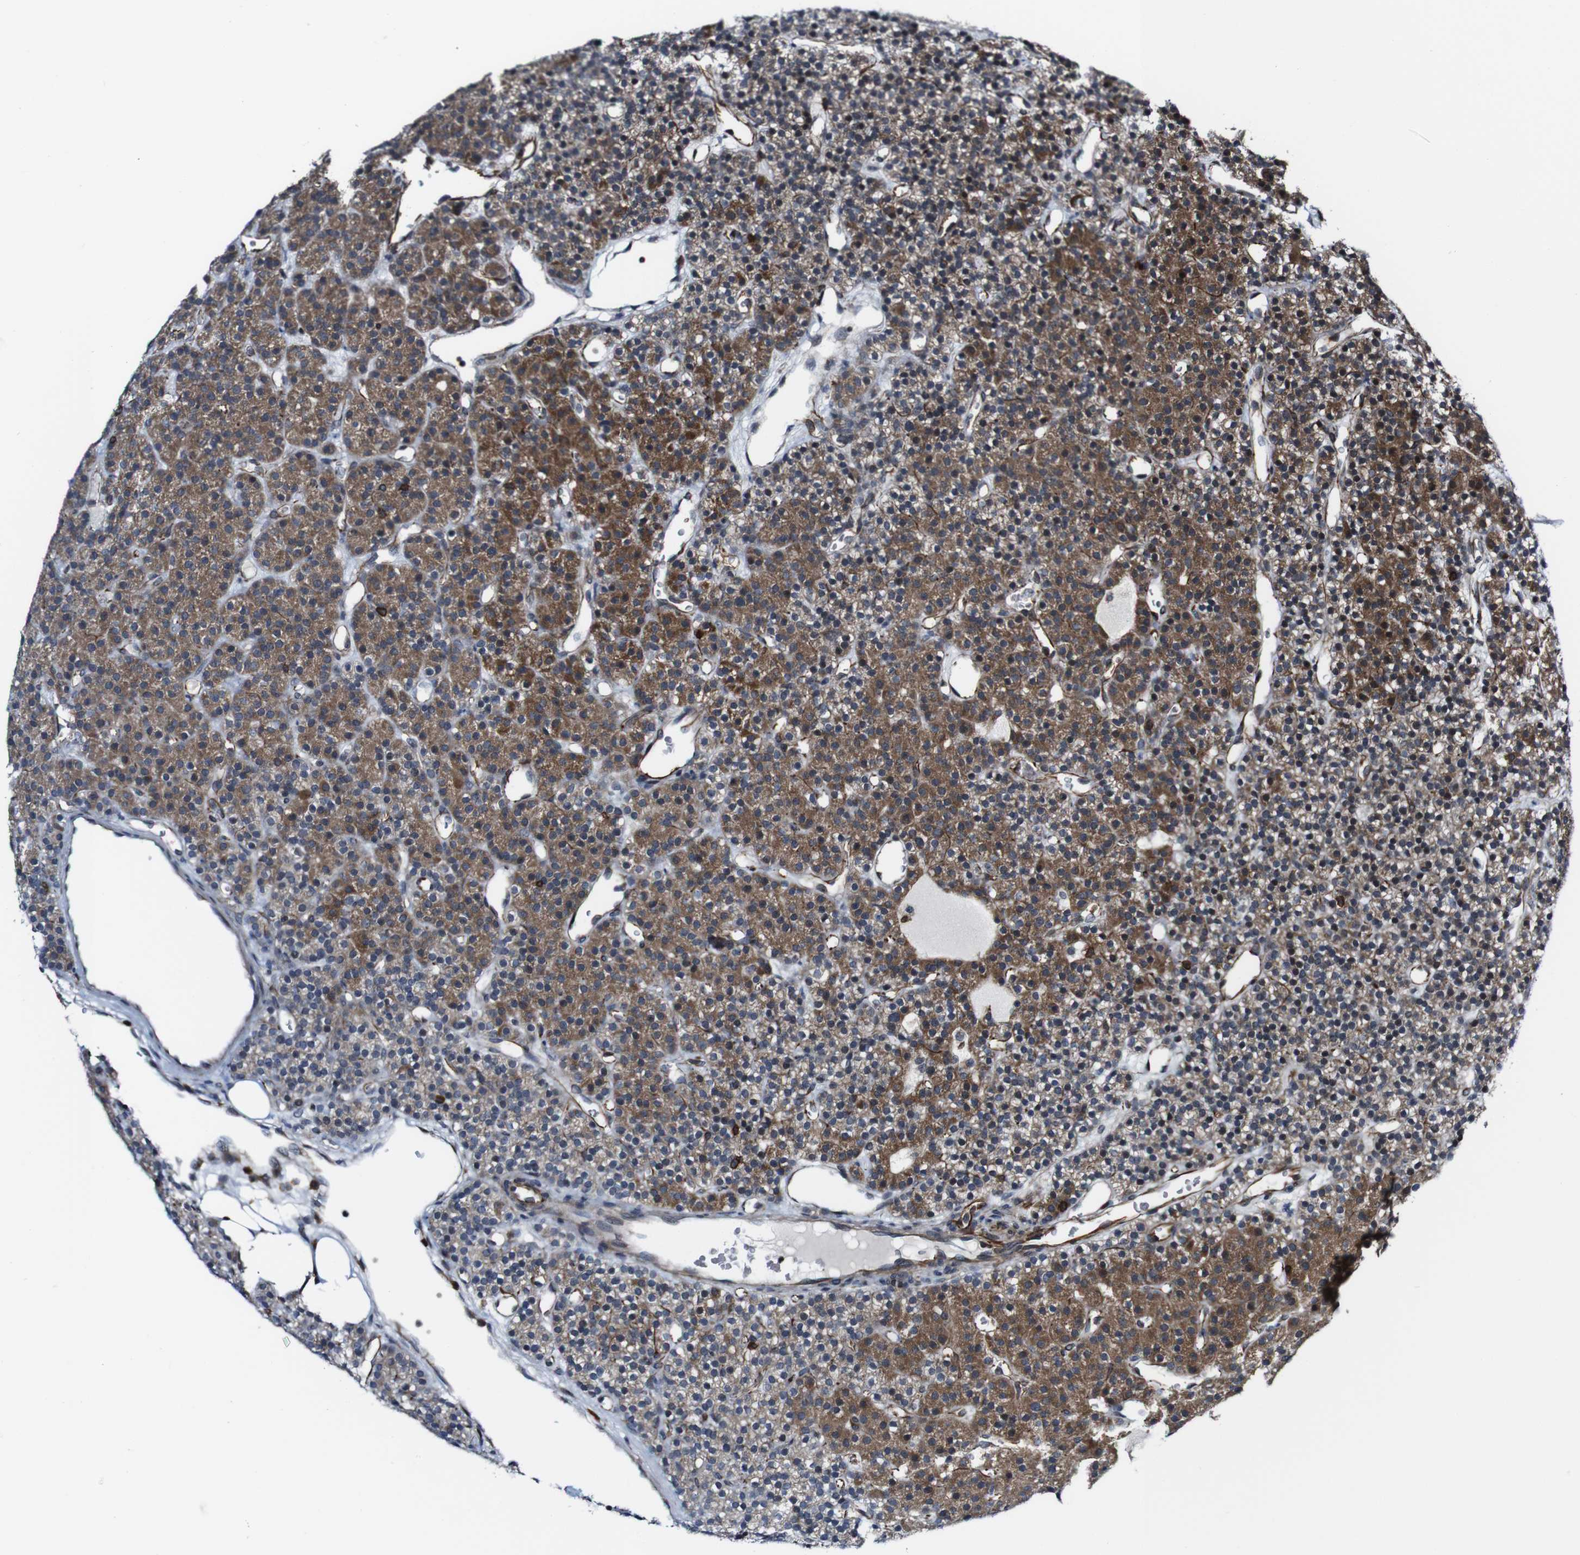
{"staining": {"intensity": "strong", "quantity": ">75%", "location": "cytoplasmic/membranous"}, "tissue": "parathyroid gland", "cell_type": "Glandular cells", "image_type": "normal", "snomed": [{"axis": "morphology", "description": "Normal tissue, NOS"}, {"axis": "morphology", "description": "Hyperplasia, NOS"}, {"axis": "topography", "description": "Parathyroid gland"}], "caption": "Immunohistochemical staining of unremarkable parathyroid gland demonstrates high levels of strong cytoplasmic/membranous staining in about >75% of glandular cells.", "gene": "JAK2", "patient": {"sex": "male", "age": 44}}